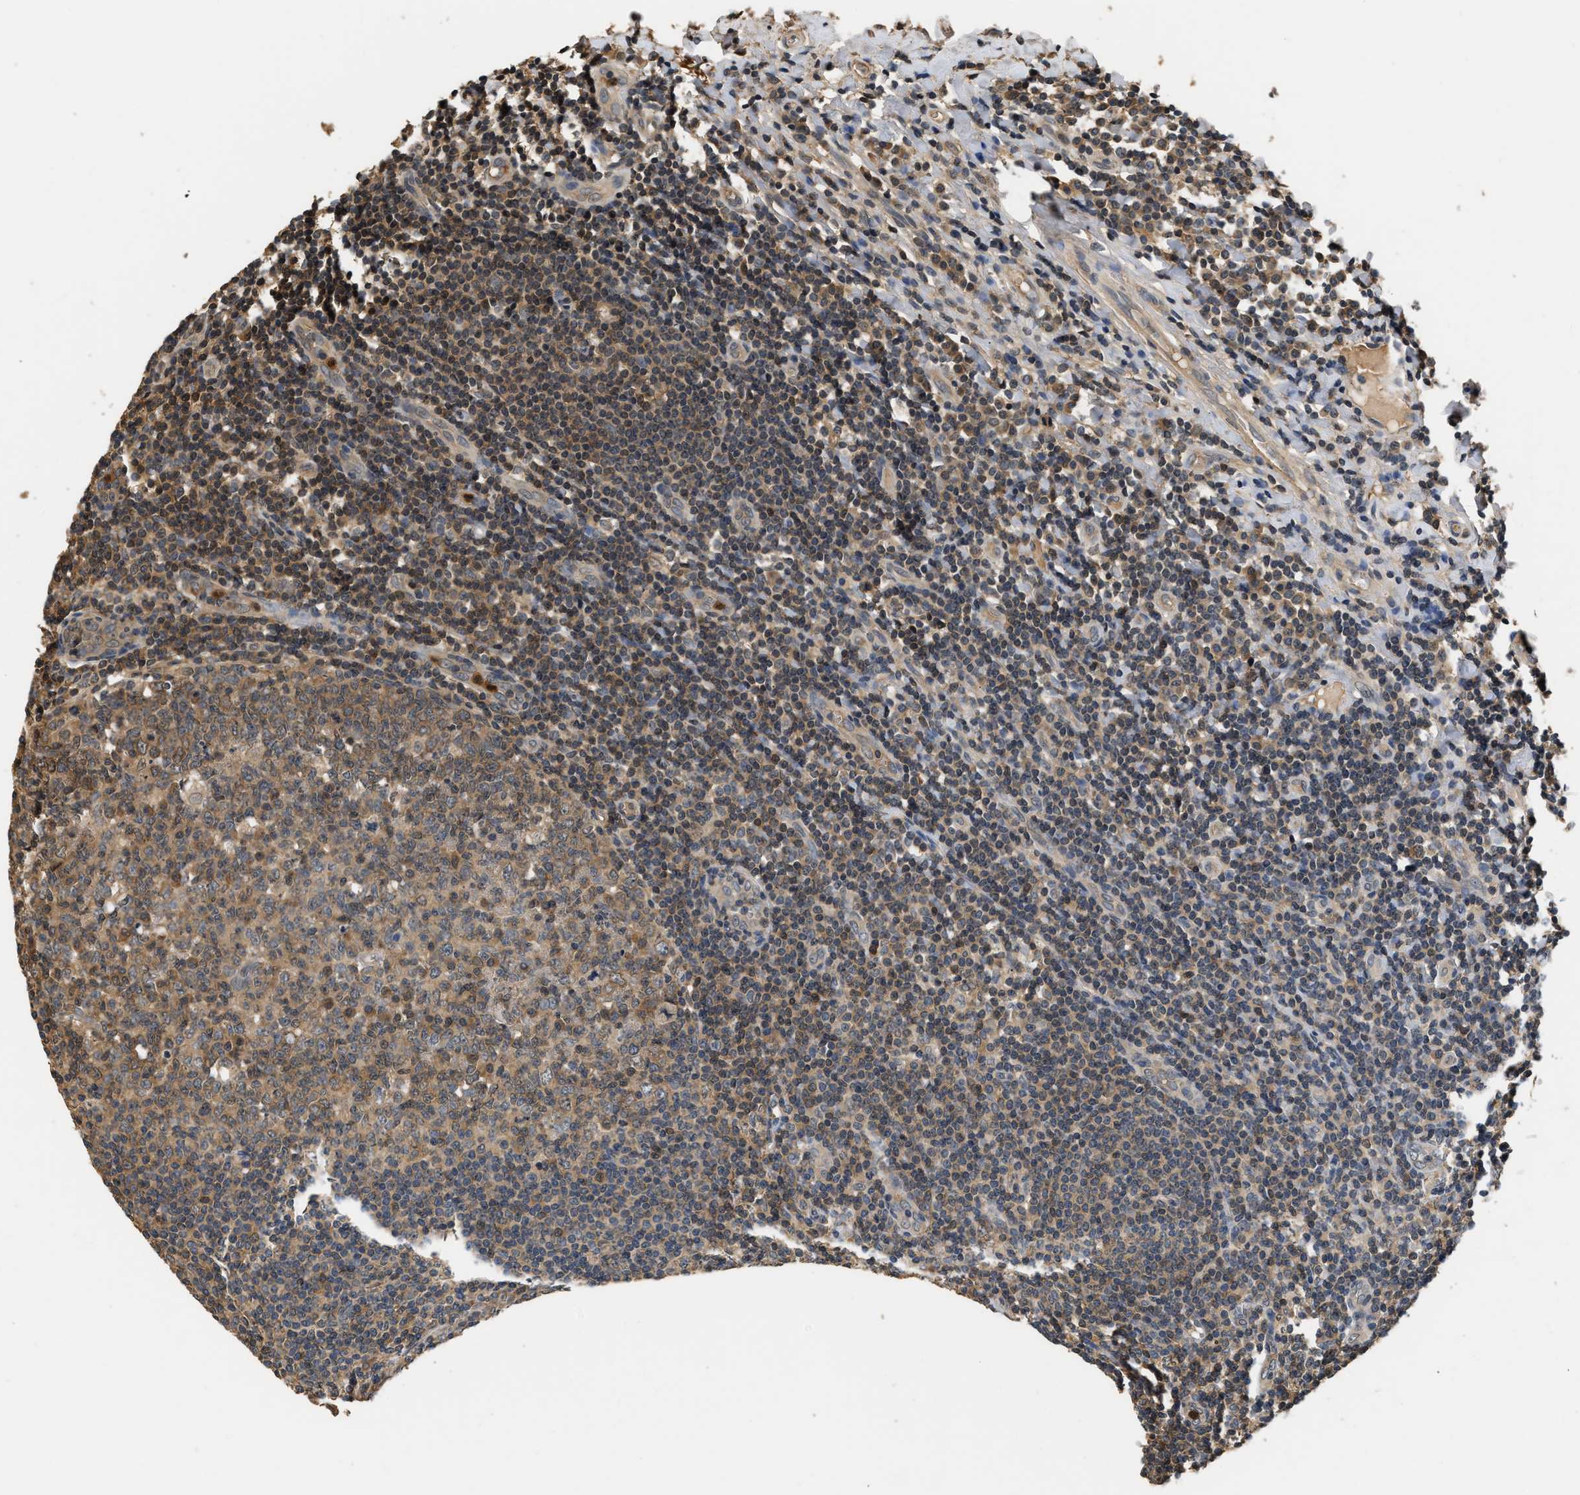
{"staining": {"intensity": "weak", "quantity": ">75%", "location": "cytoplasmic/membranous"}, "tissue": "tonsil", "cell_type": "Germinal center cells", "image_type": "normal", "snomed": [{"axis": "morphology", "description": "Normal tissue, NOS"}, {"axis": "topography", "description": "Tonsil"}], "caption": "The immunohistochemical stain labels weak cytoplasmic/membranous expression in germinal center cells of unremarkable tonsil. (brown staining indicates protein expression, while blue staining denotes nuclei).", "gene": "GPI", "patient": {"sex": "female", "age": 19}}